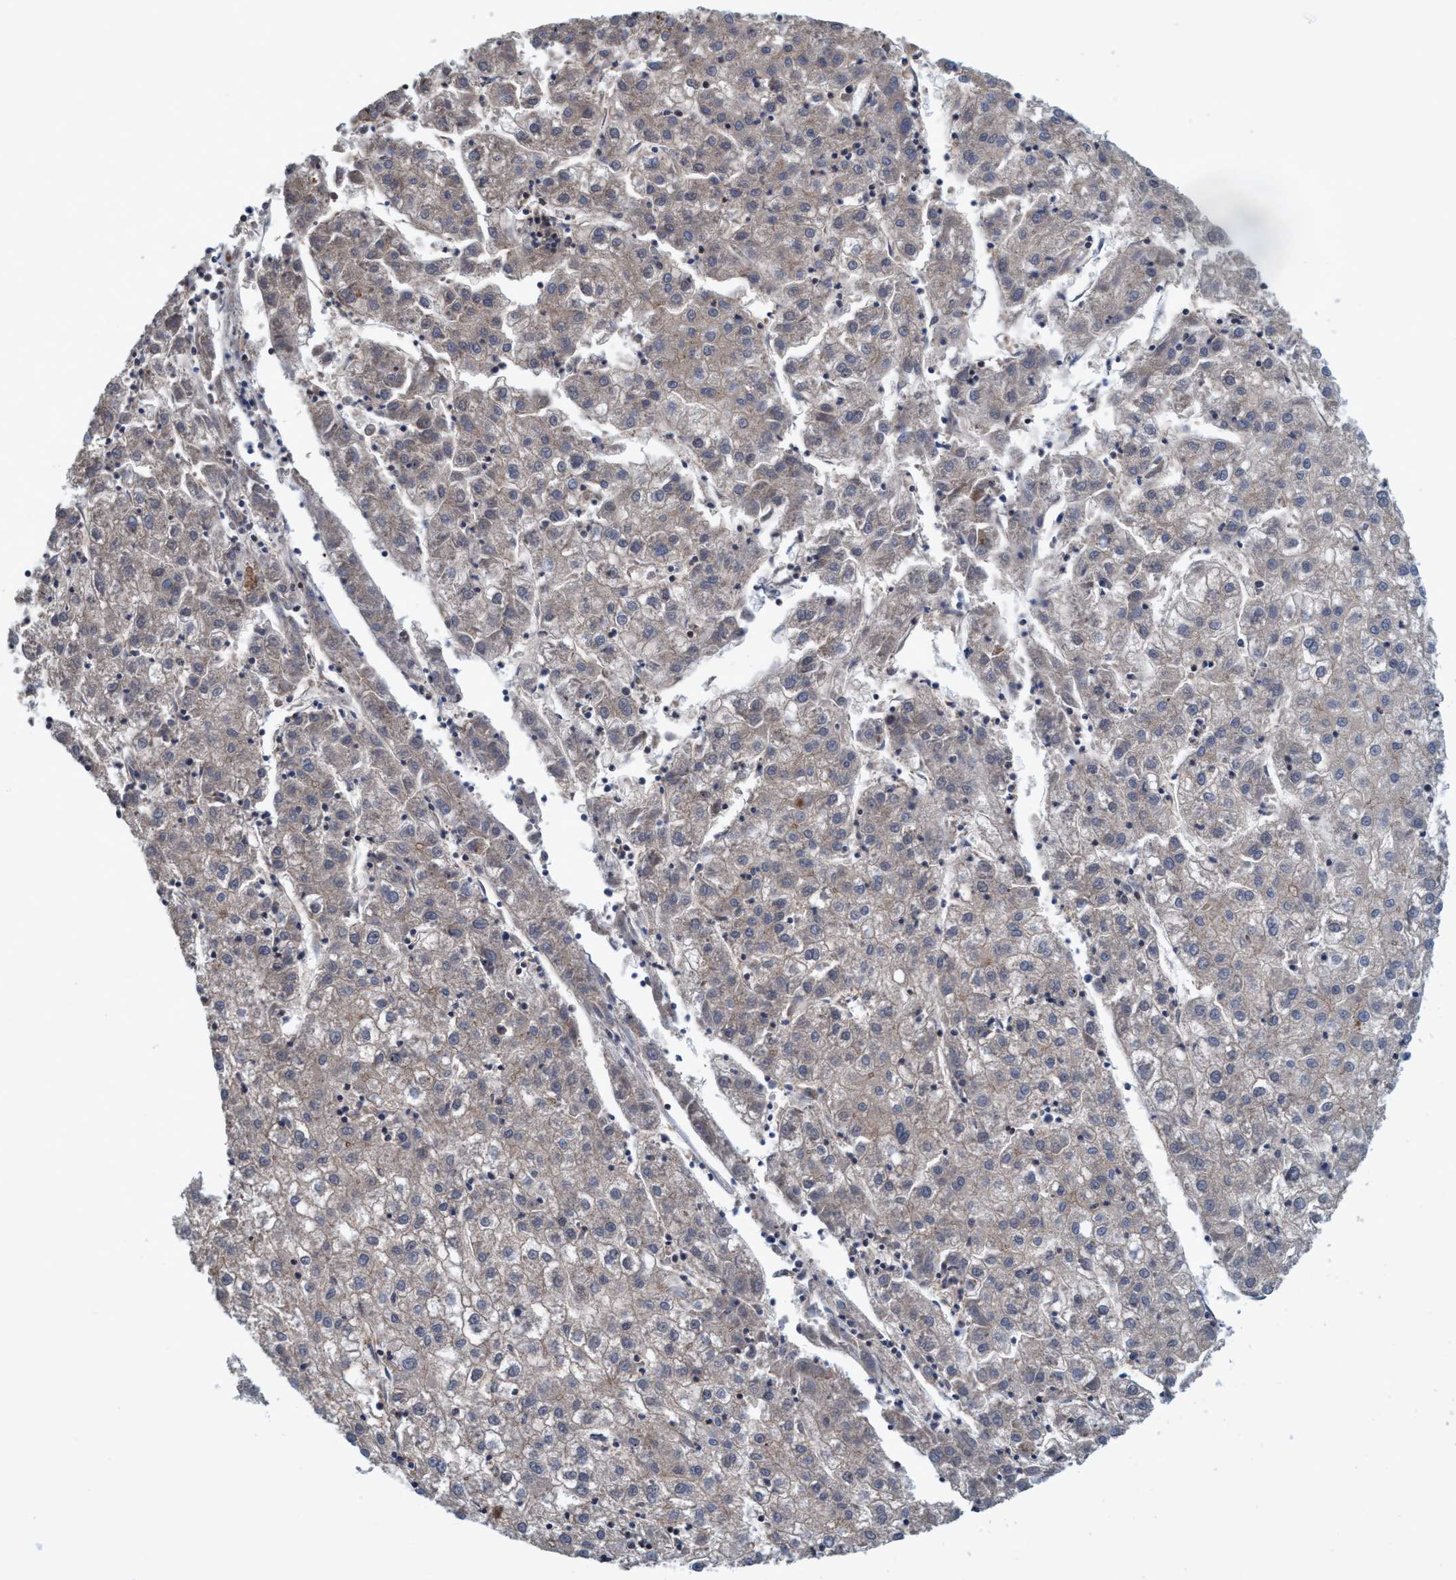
{"staining": {"intensity": "negative", "quantity": "none", "location": "none"}, "tissue": "liver cancer", "cell_type": "Tumor cells", "image_type": "cancer", "snomed": [{"axis": "morphology", "description": "Carcinoma, Hepatocellular, NOS"}, {"axis": "topography", "description": "Liver"}], "caption": "The micrograph displays no staining of tumor cells in liver hepatocellular carcinoma.", "gene": "CALCOCO2", "patient": {"sex": "male", "age": 72}}